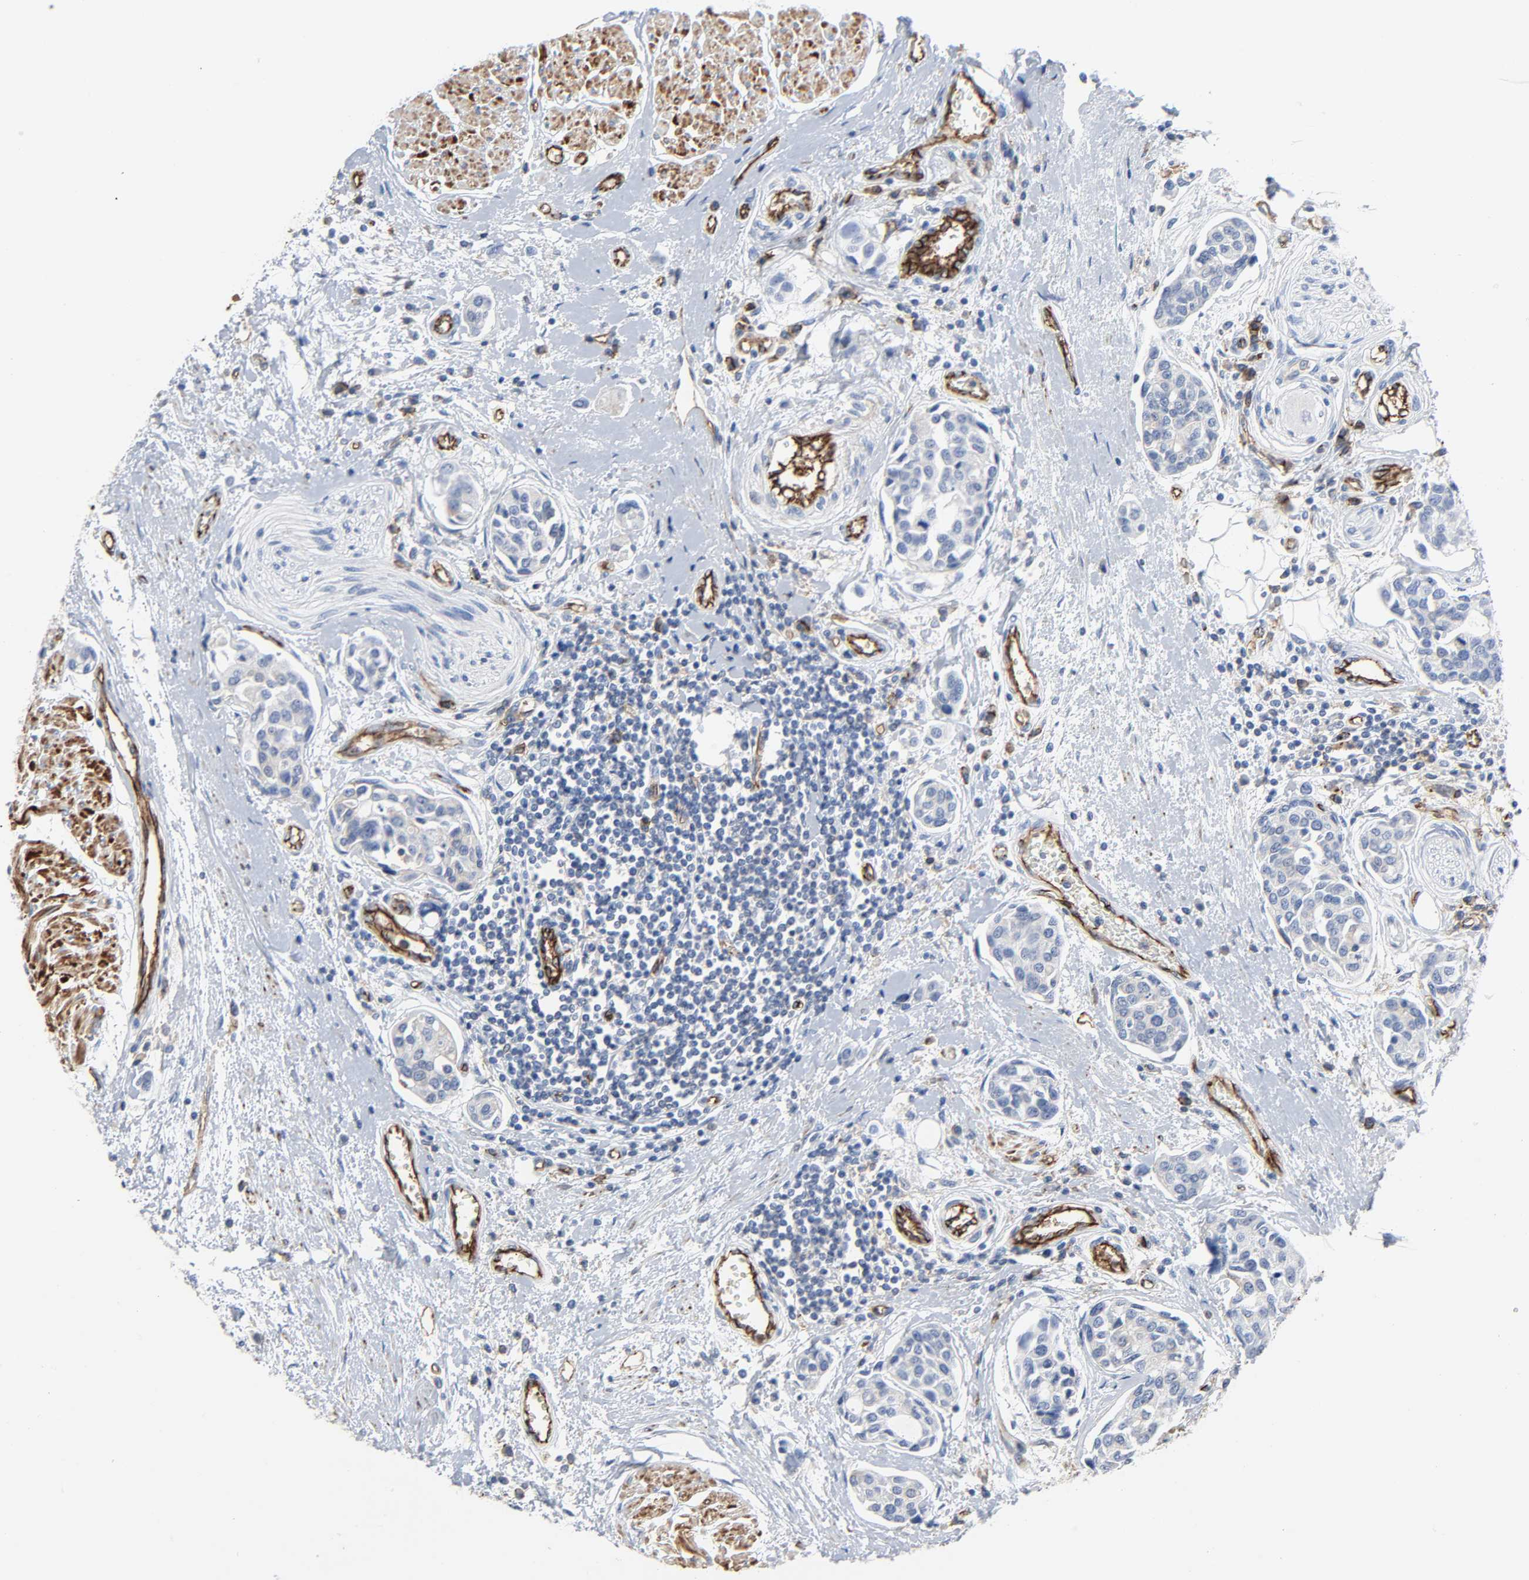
{"staining": {"intensity": "negative", "quantity": "none", "location": "none"}, "tissue": "urothelial cancer", "cell_type": "Tumor cells", "image_type": "cancer", "snomed": [{"axis": "morphology", "description": "Urothelial carcinoma, High grade"}, {"axis": "topography", "description": "Urinary bladder"}], "caption": "DAB immunohistochemical staining of high-grade urothelial carcinoma demonstrates no significant staining in tumor cells.", "gene": "PECAM1", "patient": {"sex": "male", "age": 78}}